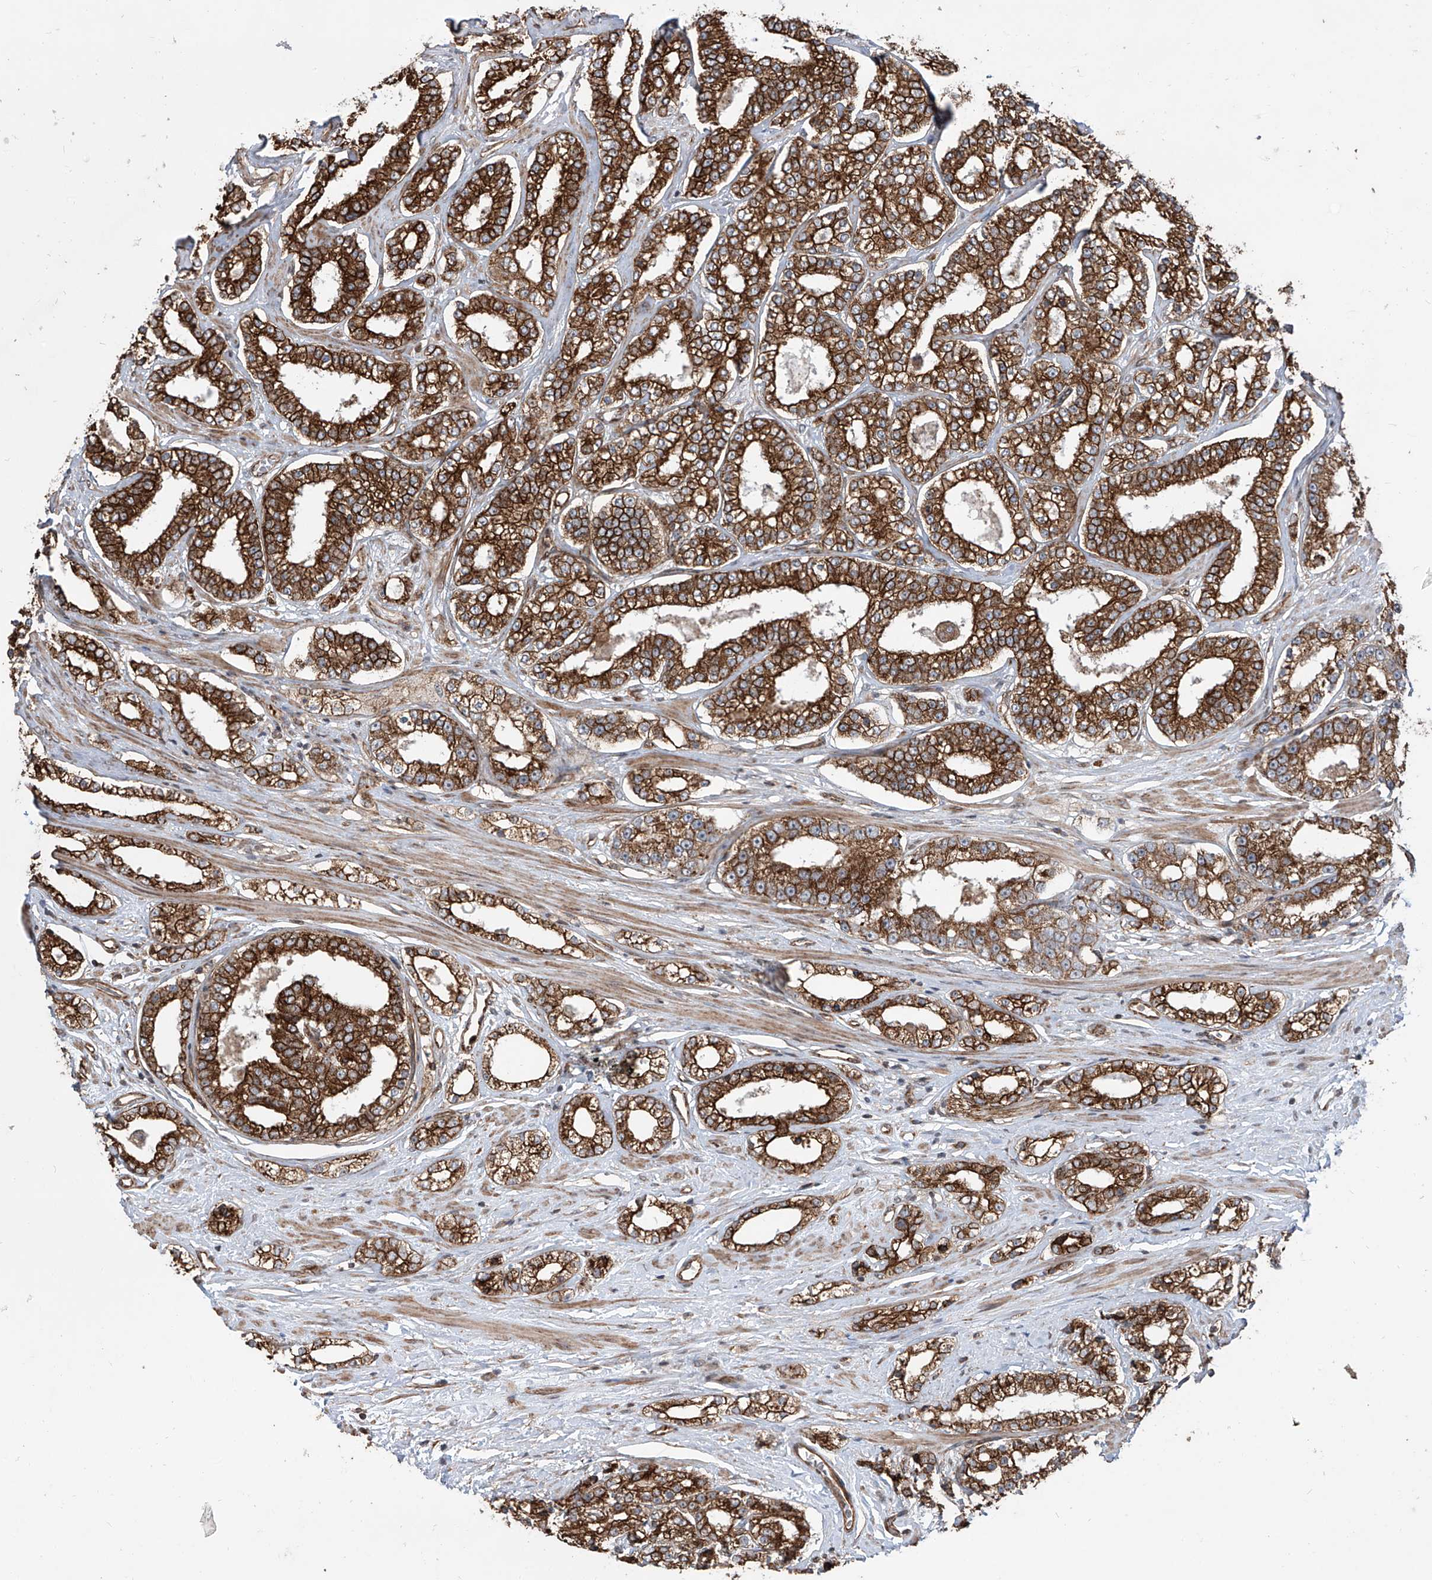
{"staining": {"intensity": "strong", "quantity": ">75%", "location": "cytoplasmic/membranous"}, "tissue": "prostate cancer", "cell_type": "Tumor cells", "image_type": "cancer", "snomed": [{"axis": "morphology", "description": "Normal tissue, NOS"}, {"axis": "morphology", "description": "Adenocarcinoma, High grade"}, {"axis": "topography", "description": "Prostate"}], "caption": "A high-resolution photomicrograph shows immunohistochemistry (IHC) staining of adenocarcinoma (high-grade) (prostate), which shows strong cytoplasmic/membranous staining in approximately >75% of tumor cells. (Stains: DAB (3,3'-diaminobenzidine) in brown, nuclei in blue, Microscopy: brightfield microscopy at high magnification).", "gene": "APAF1", "patient": {"sex": "male", "age": 83}}